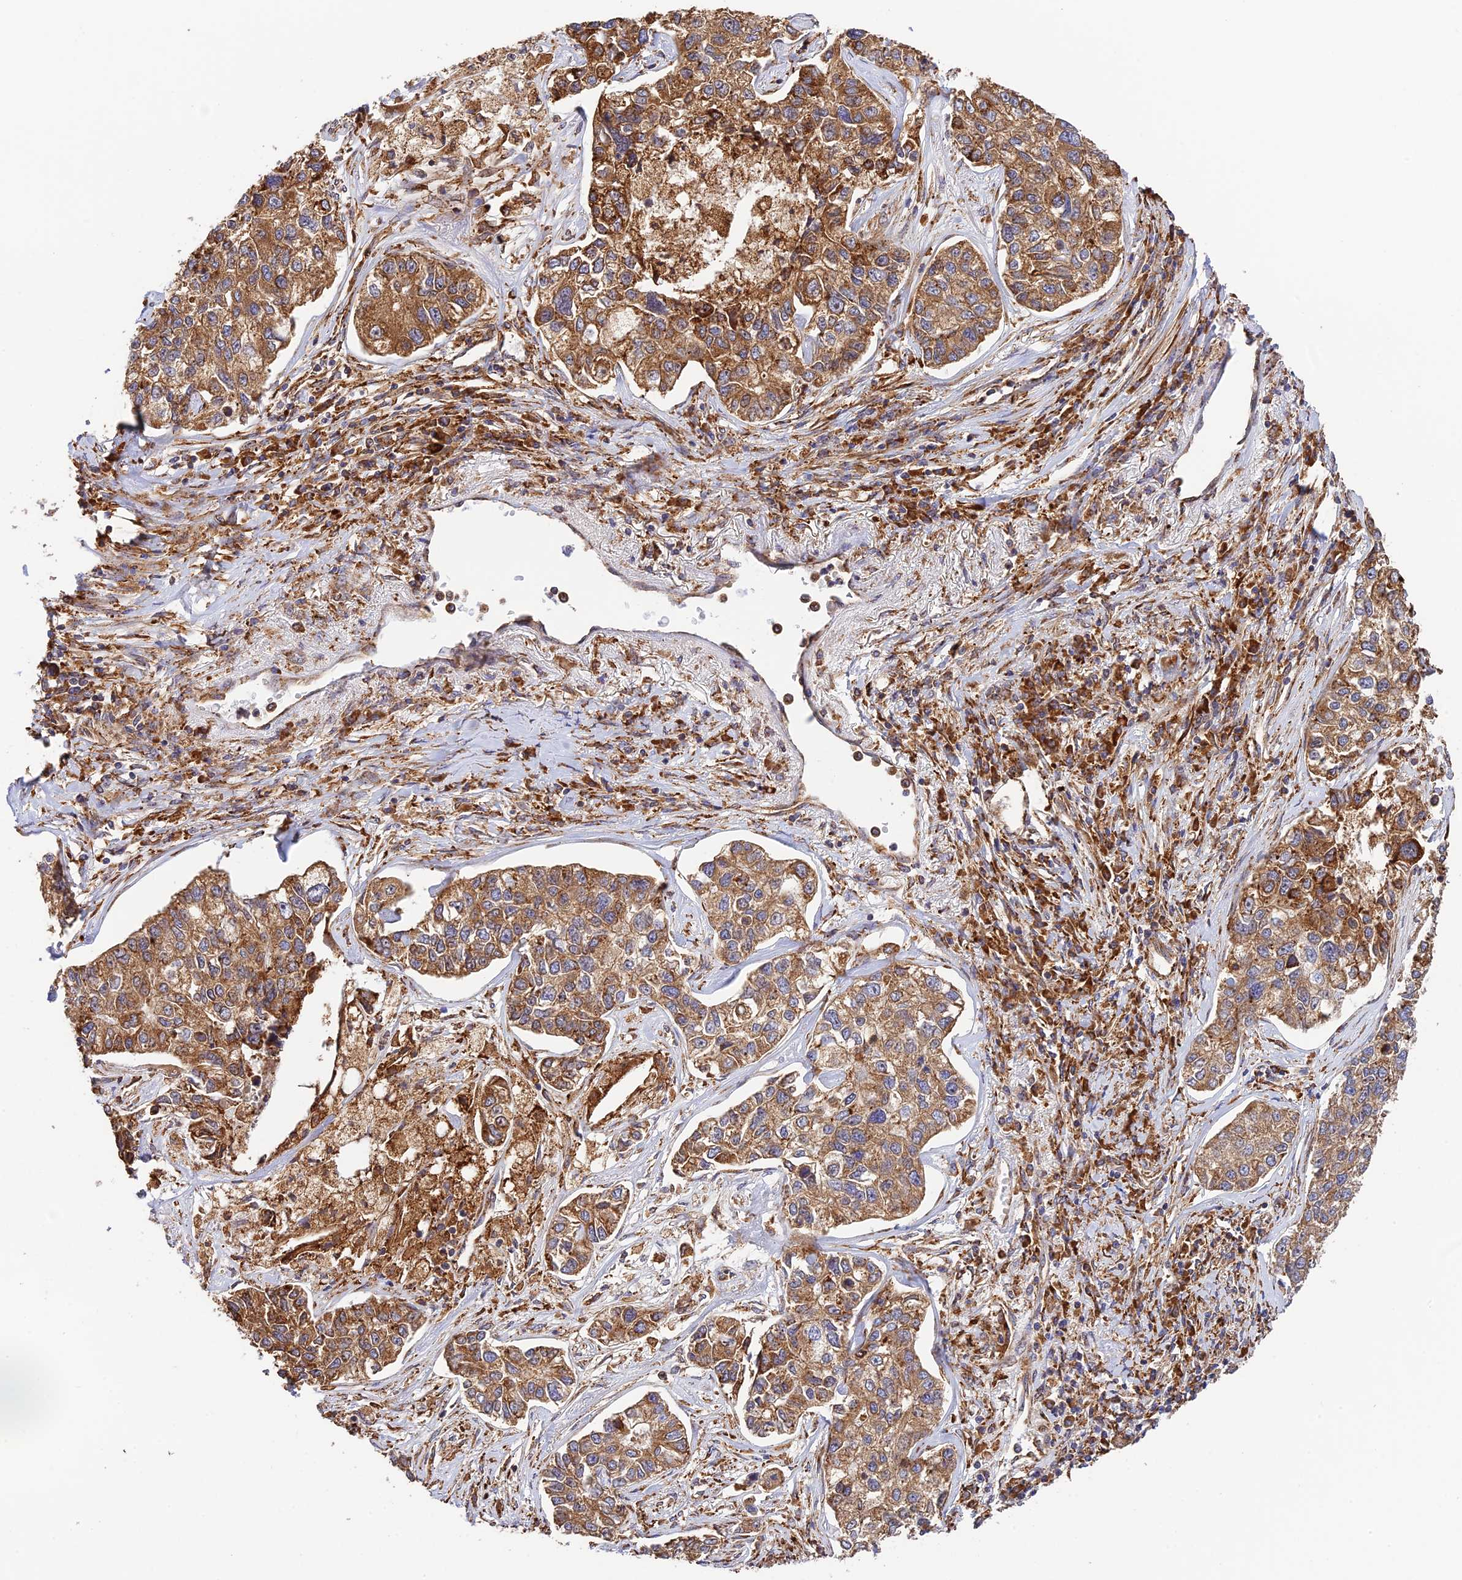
{"staining": {"intensity": "moderate", "quantity": ">75%", "location": "cytoplasmic/membranous"}, "tissue": "lung cancer", "cell_type": "Tumor cells", "image_type": "cancer", "snomed": [{"axis": "morphology", "description": "Adenocarcinoma, NOS"}, {"axis": "topography", "description": "Lung"}], "caption": "Human lung cancer stained for a protein (brown) reveals moderate cytoplasmic/membranous positive expression in approximately >75% of tumor cells.", "gene": "RPL5", "patient": {"sex": "male", "age": 49}}